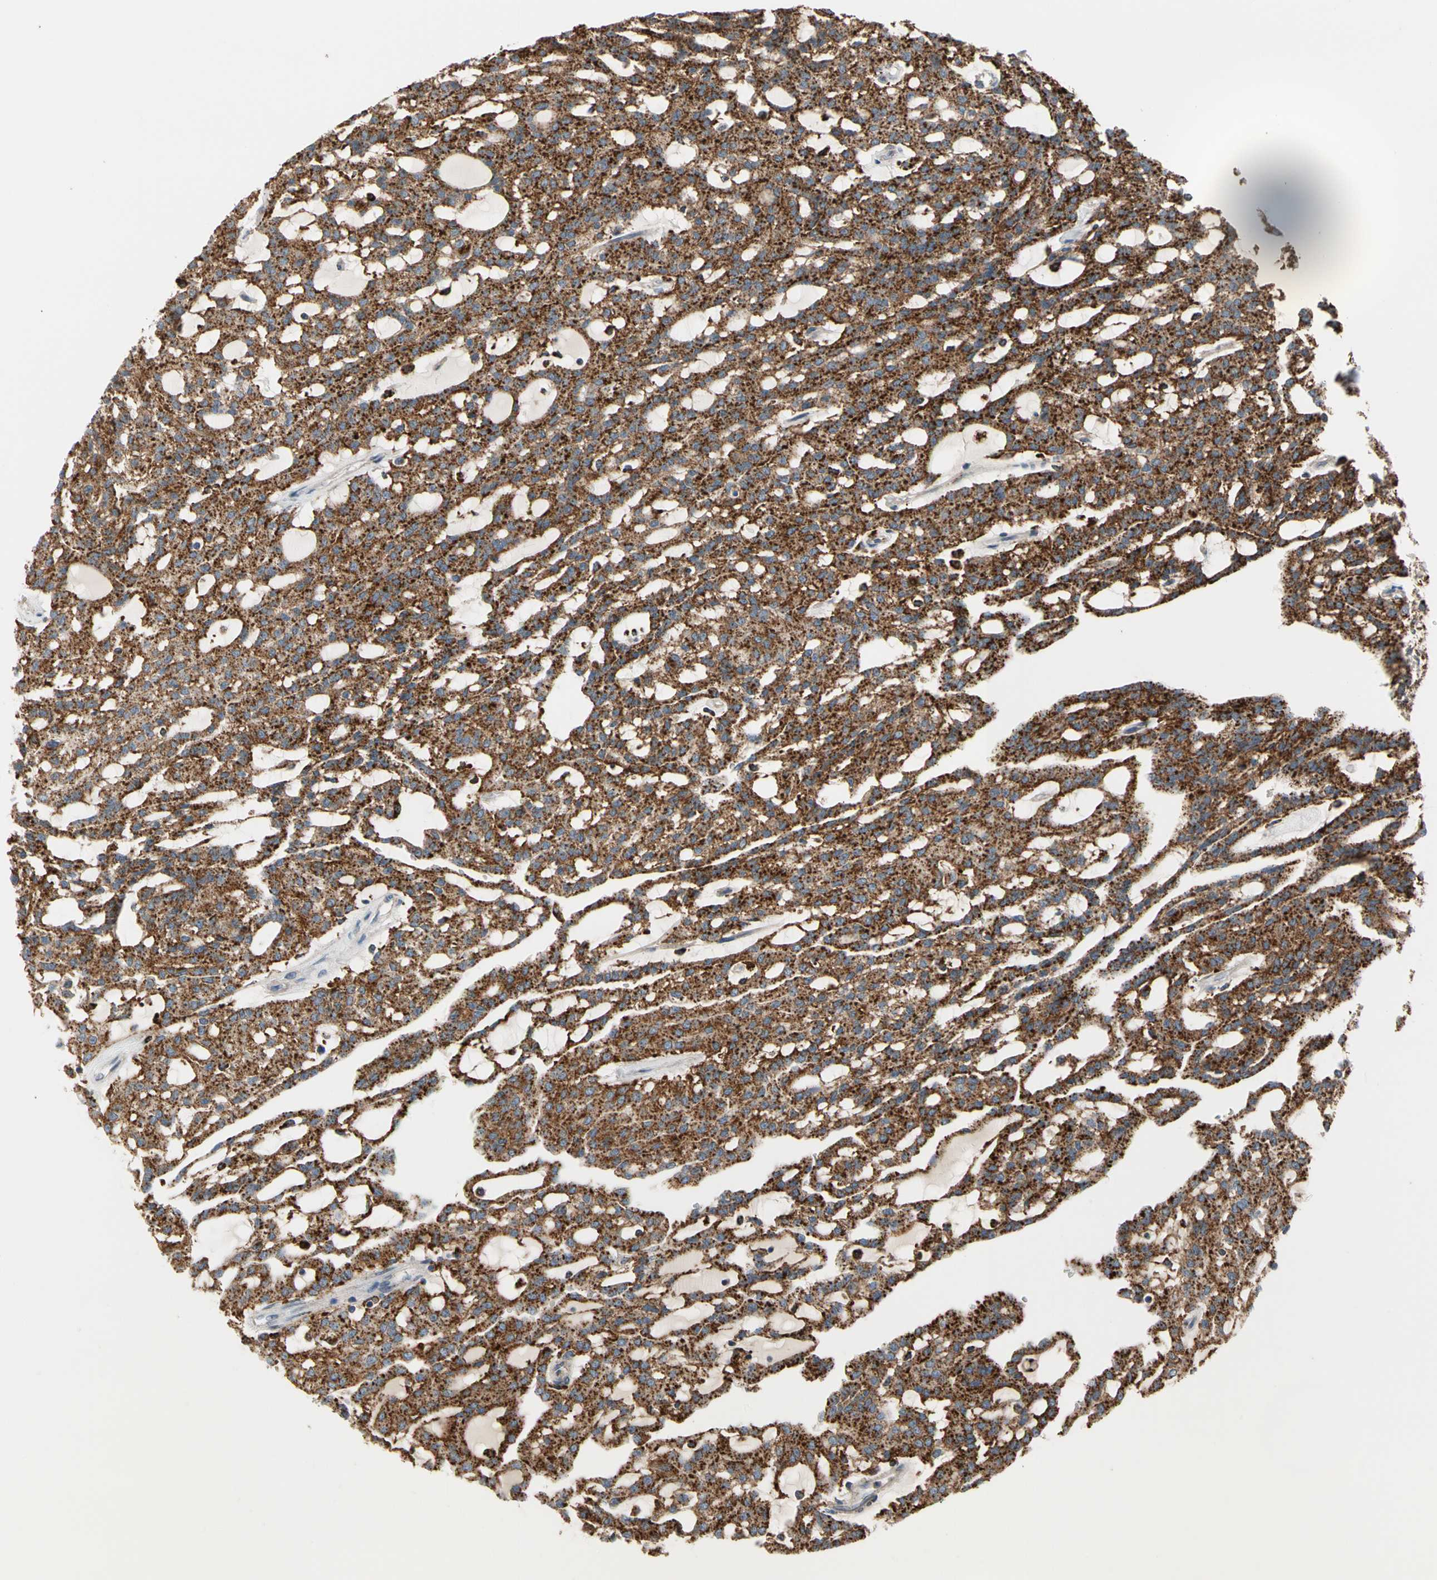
{"staining": {"intensity": "strong", "quantity": ">75%", "location": "cytoplasmic/membranous"}, "tissue": "renal cancer", "cell_type": "Tumor cells", "image_type": "cancer", "snomed": [{"axis": "morphology", "description": "Adenocarcinoma, NOS"}, {"axis": "topography", "description": "Kidney"}], "caption": "A histopathology image showing strong cytoplasmic/membranous expression in approximately >75% of tumor cells in renal cancer (adenocarcinoma), as visualized by brown immunohistochemical staining.", "gene": "GM2A", "patient": {"sex": "male", "age": 63}}